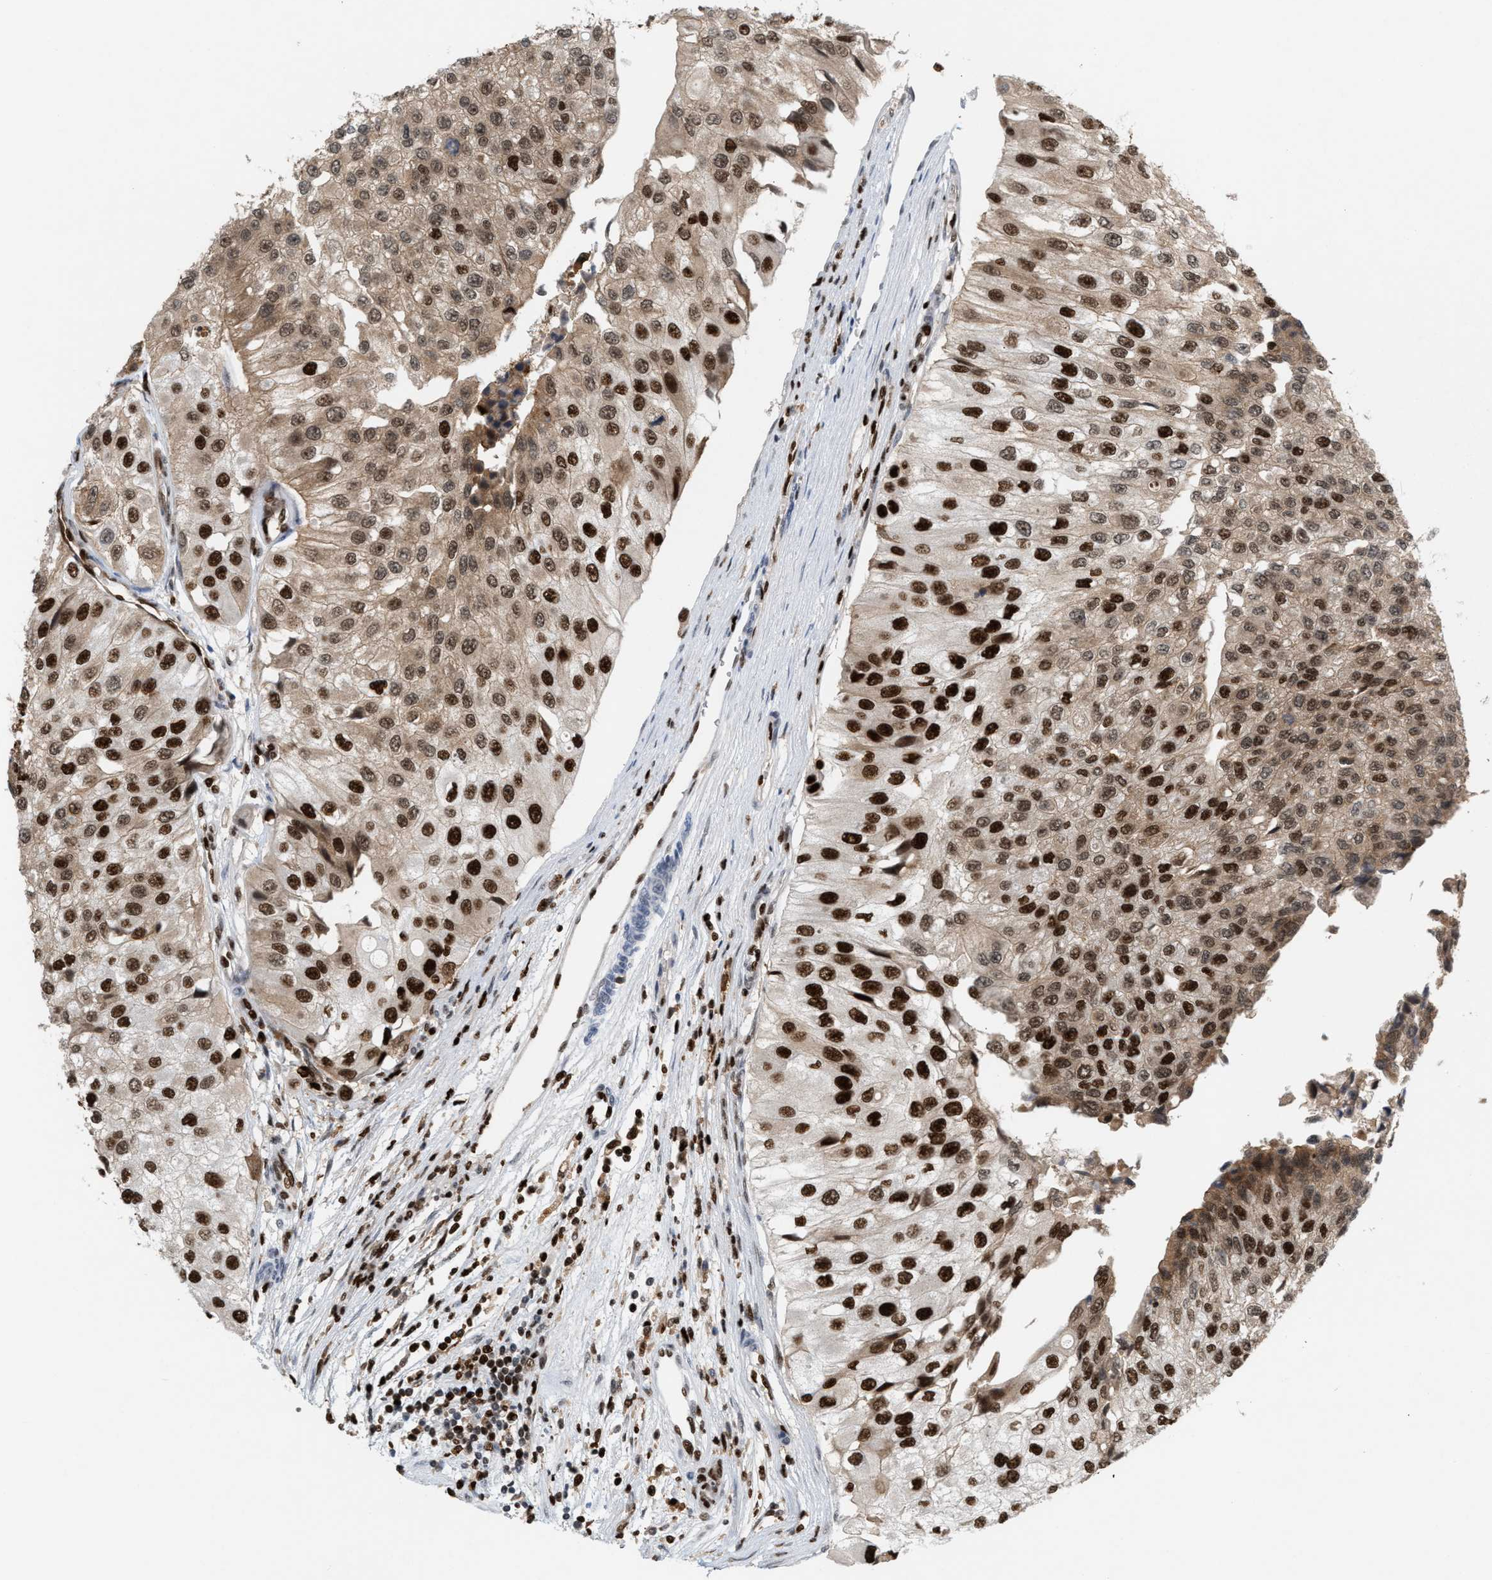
{"staining": {"intensity": "strong", "quantity": ">75%", "location": "cytoplasmic/membranous,nuclear"}, "tissue": "urothelial cancer", "cell_type": "Tumor cells", "image_type": "cancer", "snomed": [{"axis": "morphology", "description": "Urothelial carcinoma, High grade"}, {"axis": "topography", "description": "Kidney"}, {"axis": "topography", "description": "Urinary bladder"}], "caption": "This is a micrograph of IHC staining of urothelial cancer, which shows strong staining in the cytoplasmic/membranous and nuclear of tumor cells.", "gene": "RNASEK-C17orf49", "patient": {"sex": "male", "age": 77}}